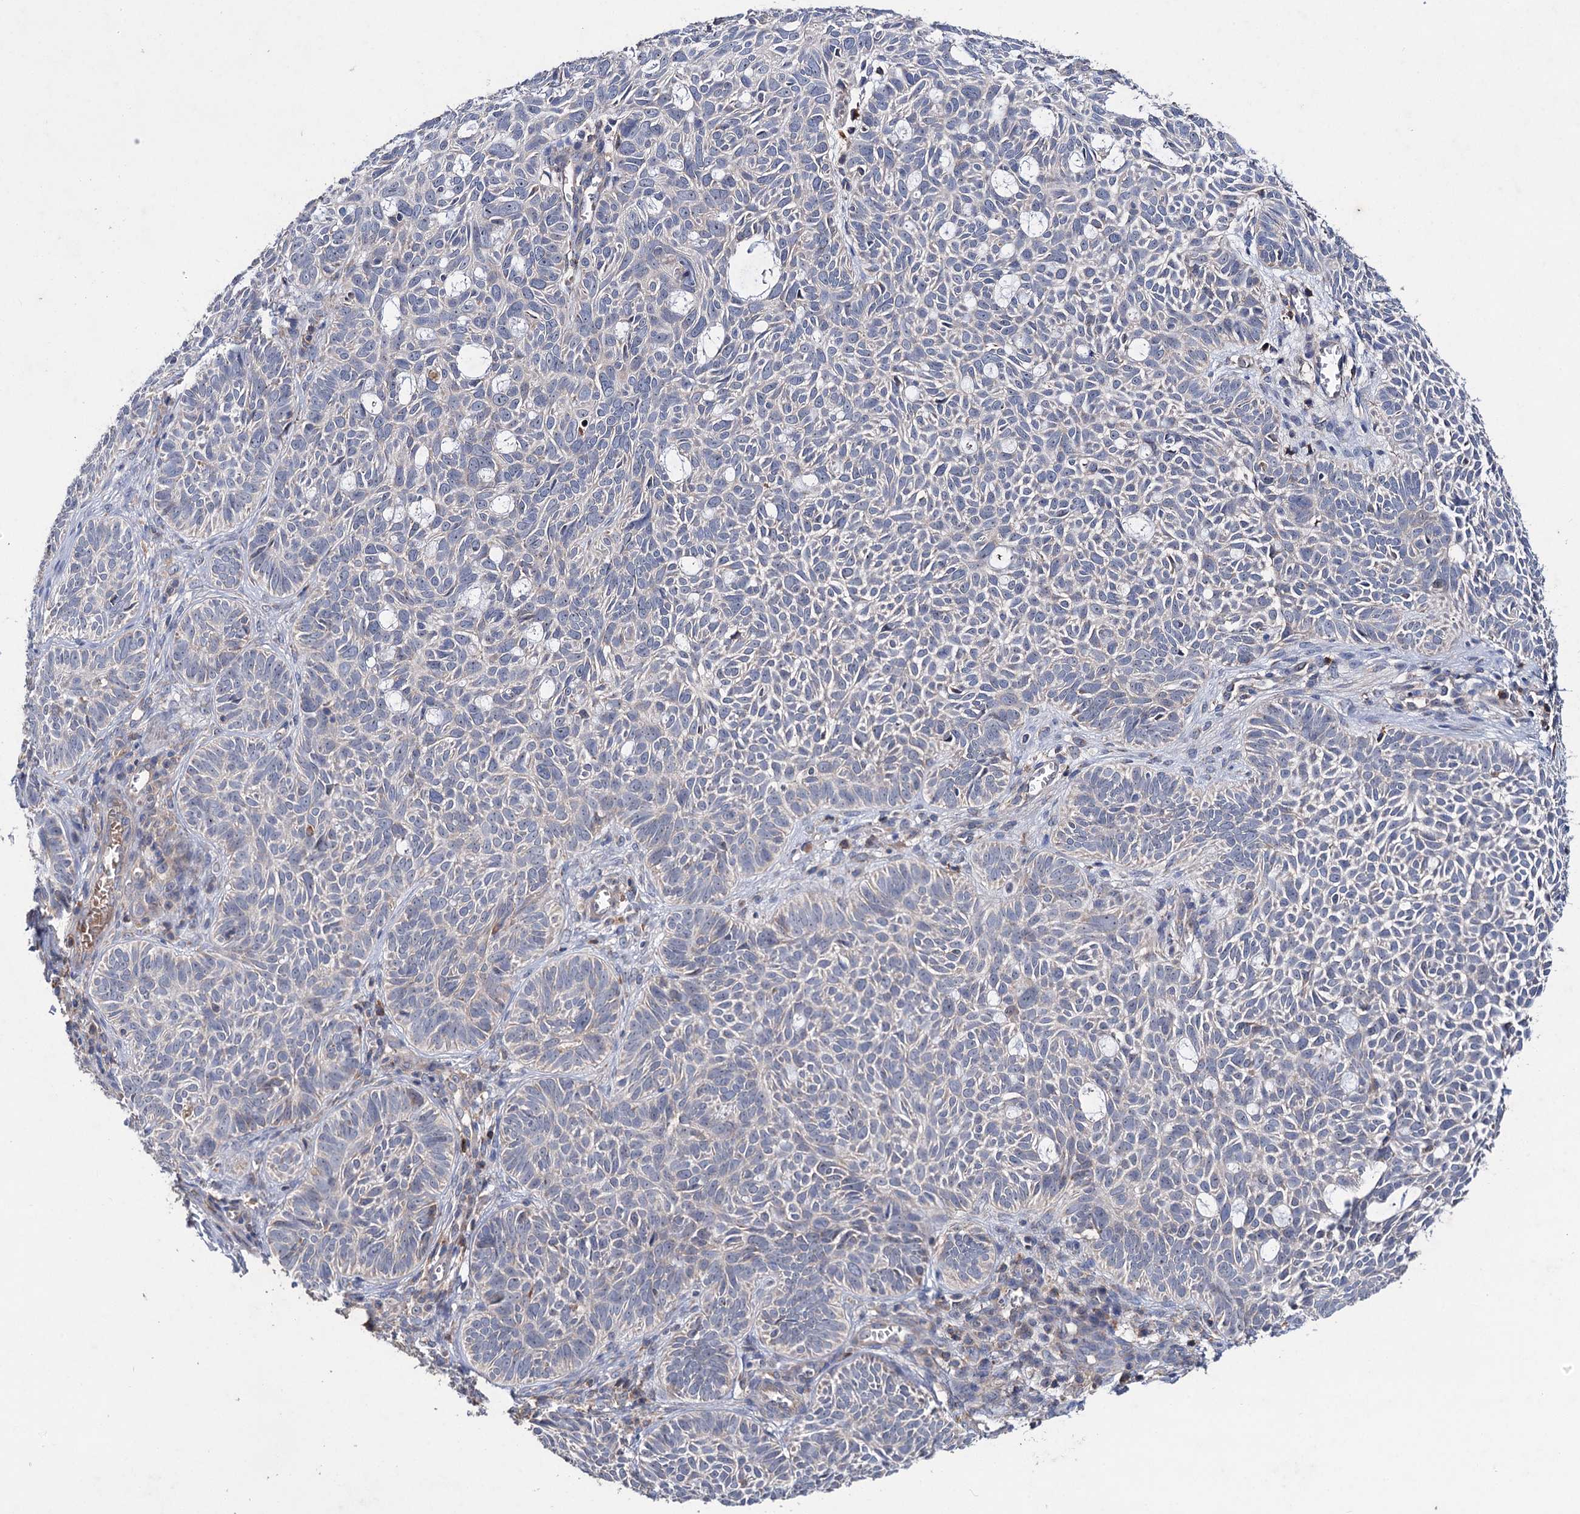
{"staining": {"intensity": "negative", "quantity": "none", "location": "none"}, "tissue": "skin cancer", "cell_type": "Tumor cells", "image_type": "cancer", "snomed": [{"axis": "morphology", "description": "Basal cell carcinoma"}, {"axis": "topography", "description": "Skin"}], "caption": "This is an immunohistochemistry photomicrograph of skin basal cell carcinoma. There is no positivity in tumor cells.", "gene": "CLPB", "patient": {"sex": "male", "age": 69}}